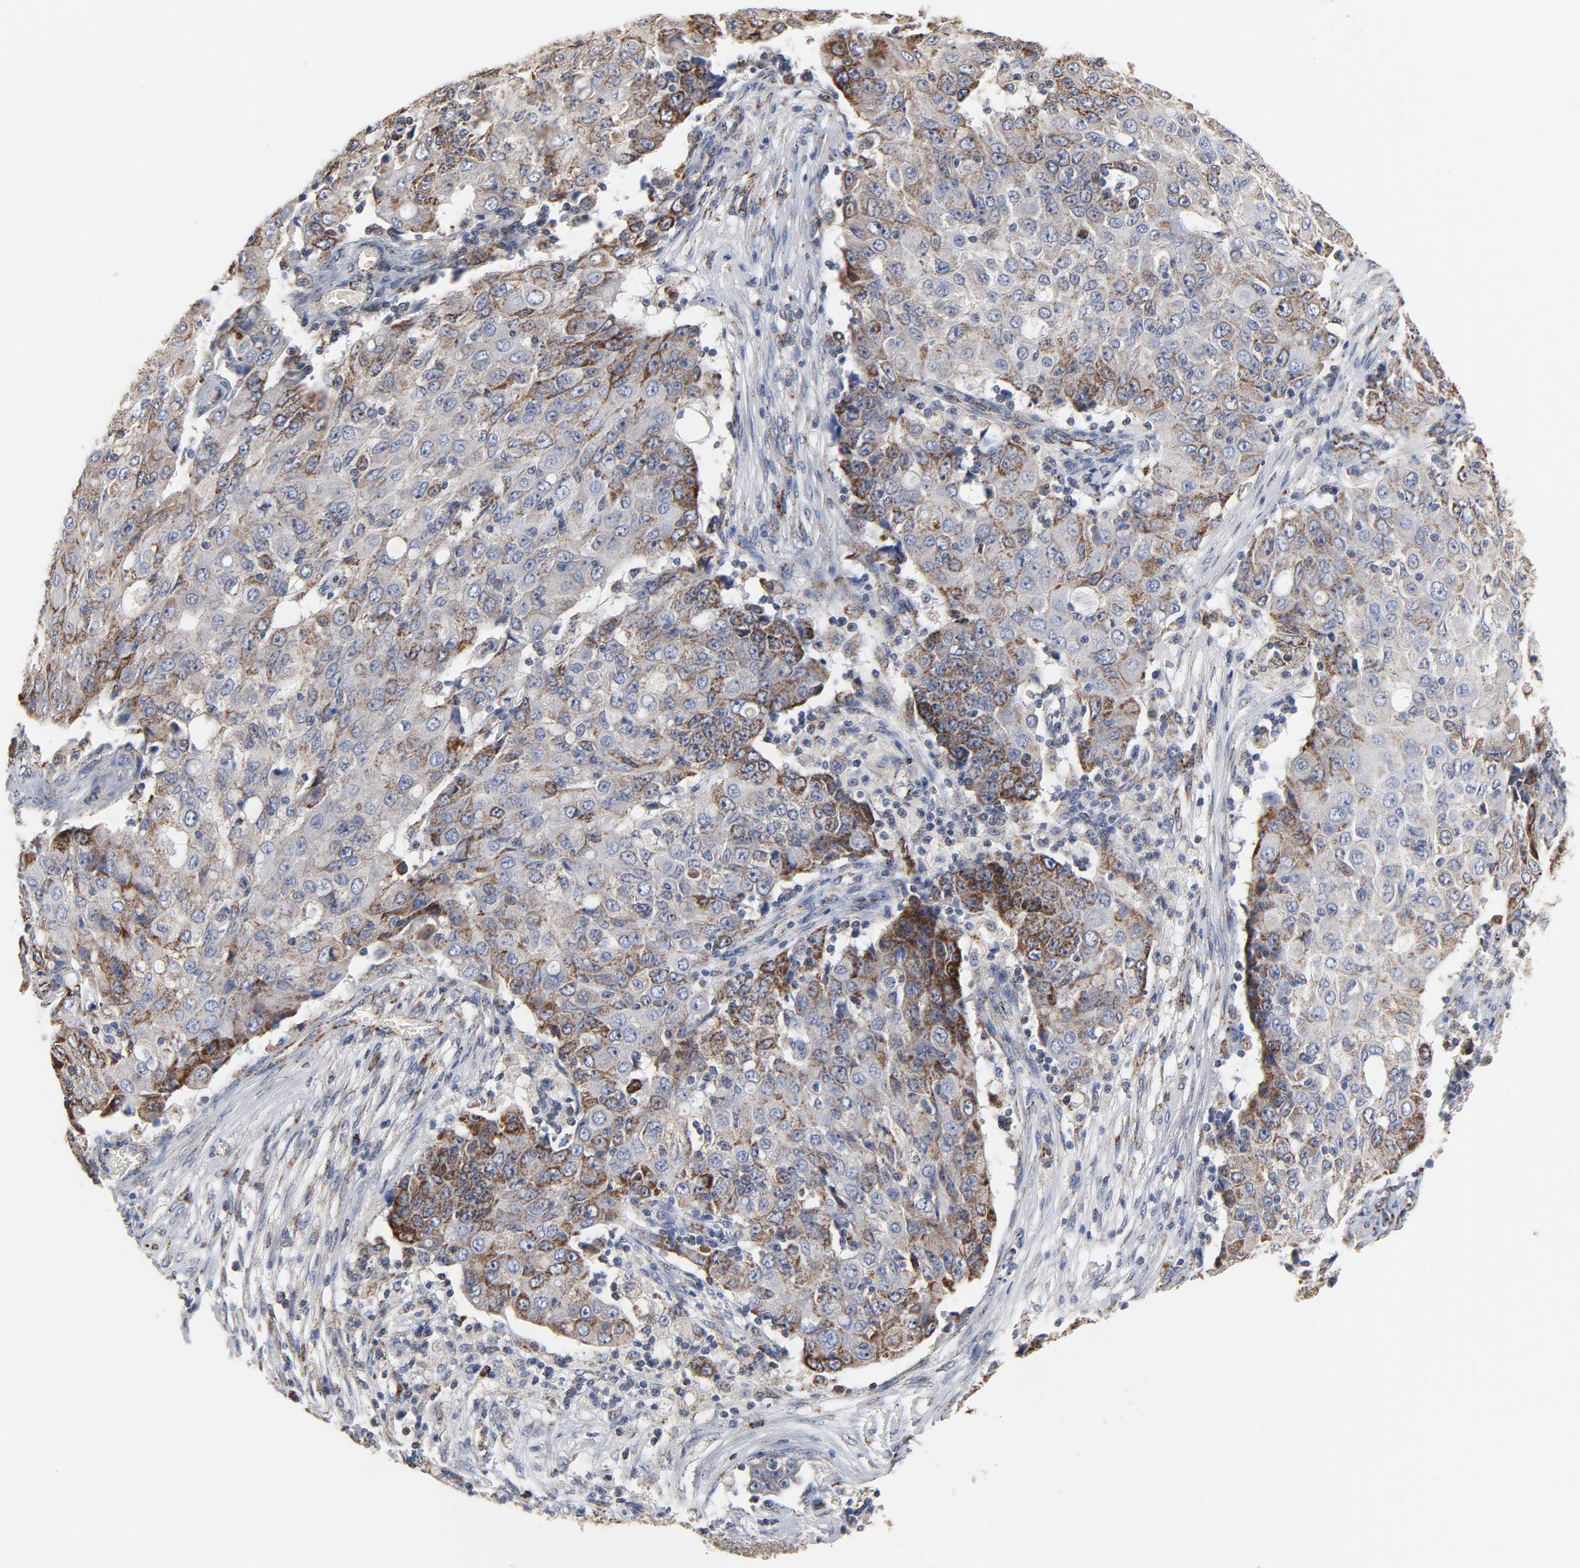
{"staining": {"intensity": "moderate", "quantity": "25%-75%", "location": "cytoplasmic/membranous"}, "tissue": "ovarian cancer", "cell_type": "Tumor cells", "image_type": "cancer", "snomed": [{"axis": "morphology", "description": "Carcinoma, endometroid"}, {"axis": "topography", "description": "Ovary"}], "caption": "Brown immunohistochemical staining in endometroid carcinoma (ovarian) demonstrates moderate cytoplasmic/membranous expression in approximately 25%-75% of tumor cells. Using DAB (3,3'-diaminobenzidine) (brown) and hematoxylin (blue) stains, captured at high magnification using brightfield microscopy.", "gene": "NDUFV2", "patient": {"sex": "female", "age": 42}}